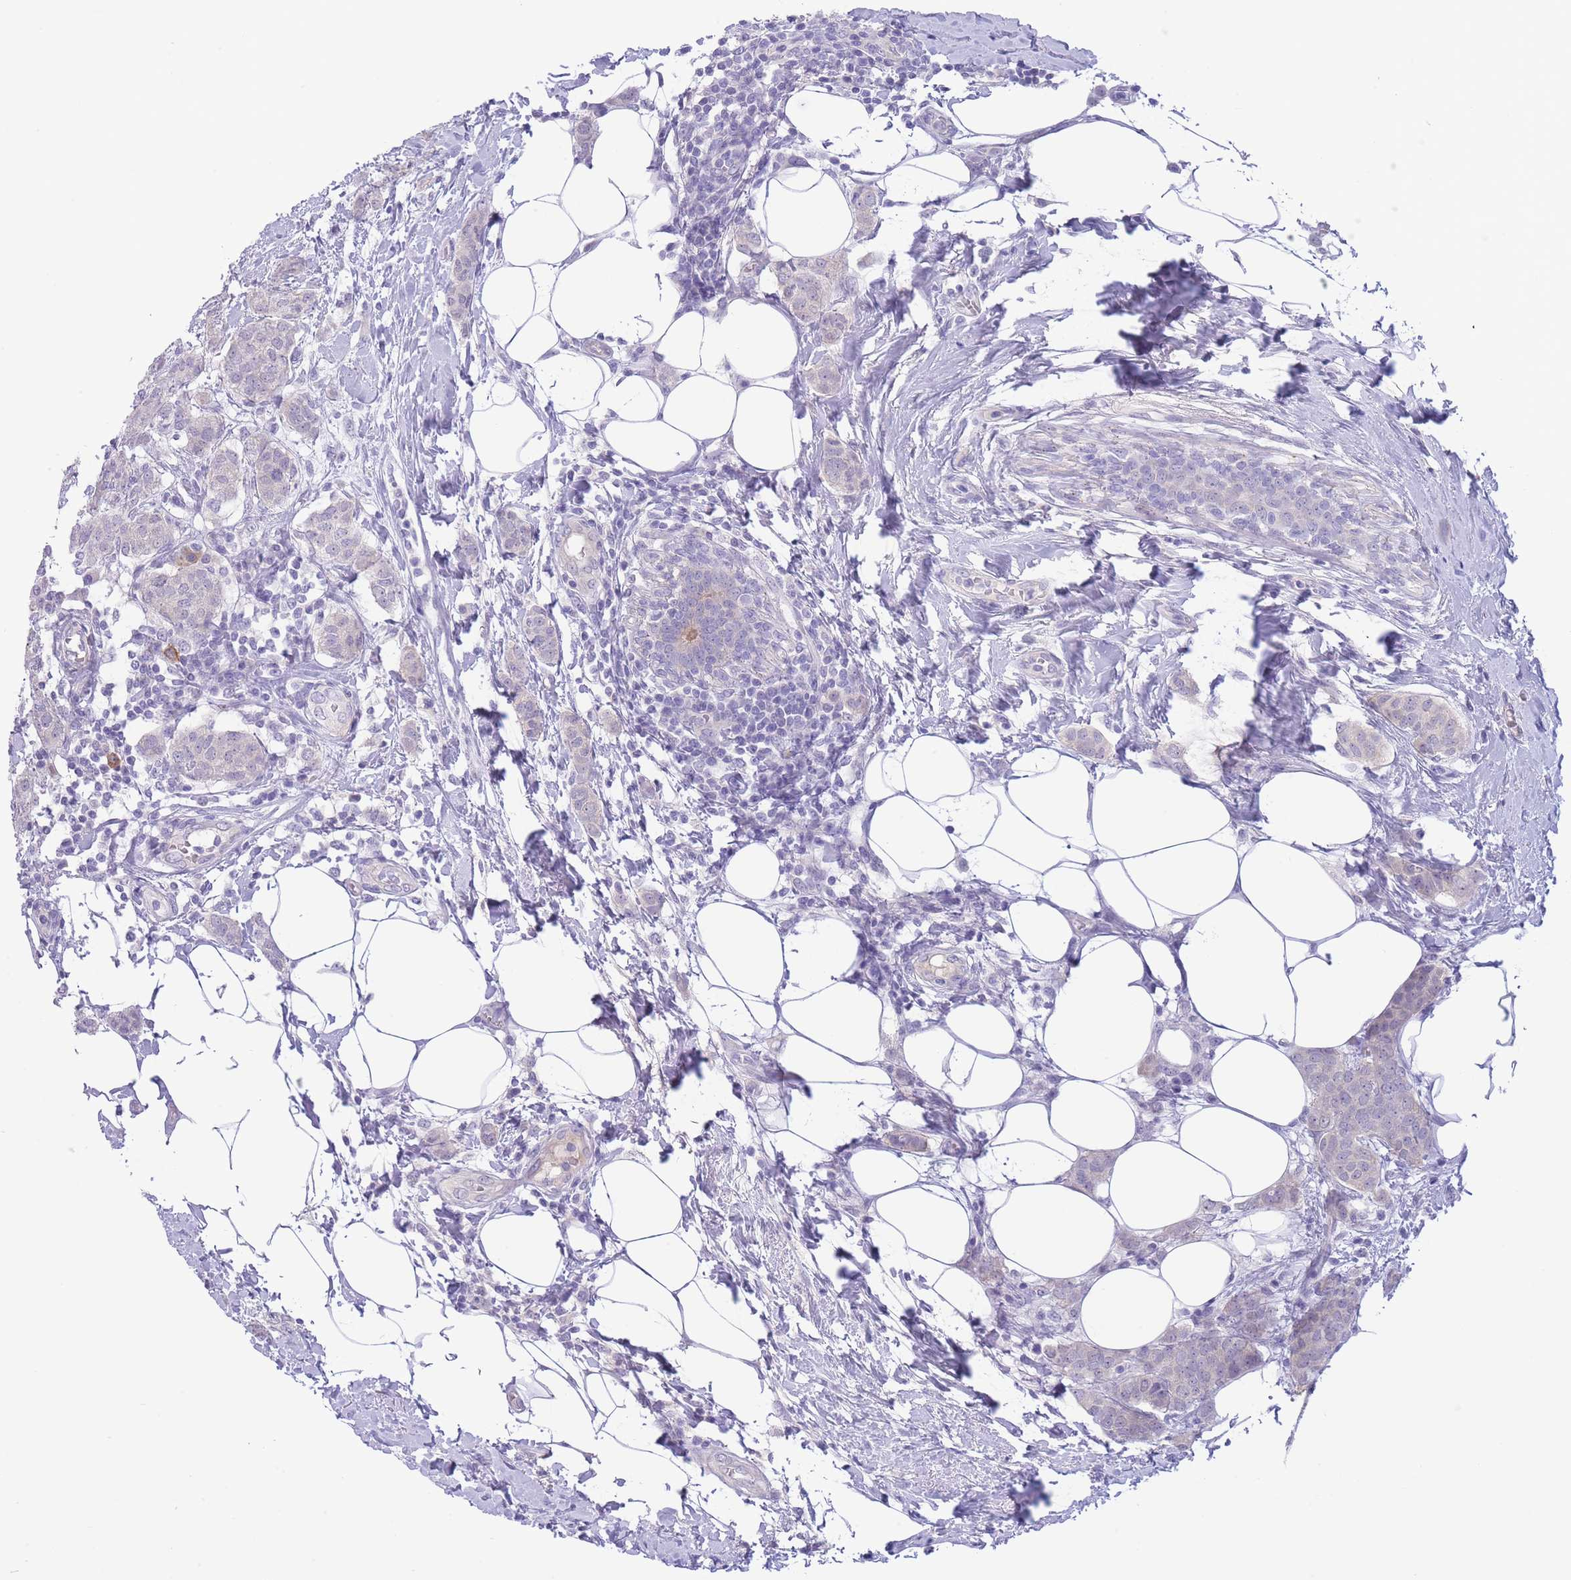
{"staining": {"intensity": "negative", "quantity": "none", "location": "none"}, "tissue": "breast cancer", "cell_type": "Tumor cells", "image_type": "cancer", "snomed": [{"axis": "morphology", "description": "Duct carcinoma"}, {"axis": "topography", "description": "Breast"}], "caption": "Immunohistochemistry photomicrograph of infiltrating ductal carcinoma (breast) stained for a protein (brown), which displays no staining in tumor cells. The staining was performed using DAB to visualize the protein expression in brown, while the nuclei were stained in blue with hematoxylin (Magnification: 20x).", "gene": "ASAP3", "patient": {"sex": "female", "age": 72}}